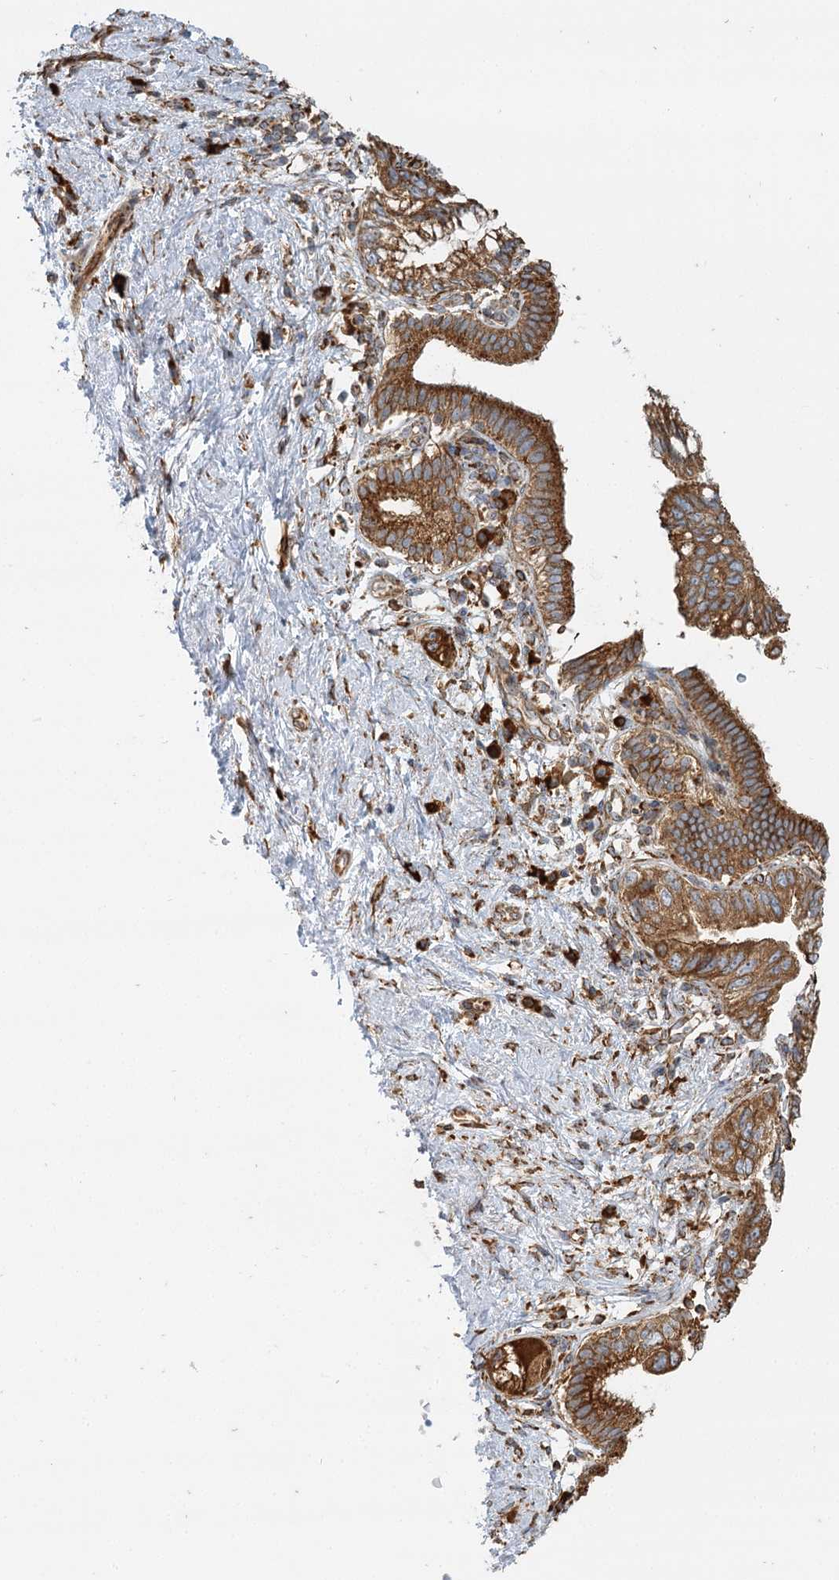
{"staining": {"intensity": "moderate", "quantity": ">75%", "location": "cytoplasmic/membranous"}, "tissue": "pancreatic cancer", "cell_type": "Tumor cells", "image_type": "cancer", "snomed": [{"axis": "morphology", "description": "Adenocarcinoma, NOS"}, {"axis": "topography", "description": "Pancreas"}], "caption": "Protein expression analysis of human pancreatic cancer (adenocarcinoma) reveals moderate cytoplasmic/membranous staining in approximately >75% of tumor cells. Nuclei are stained in blue.", "gene": "TAS1R1", "patient": {"sex": "female", "age": 73}}